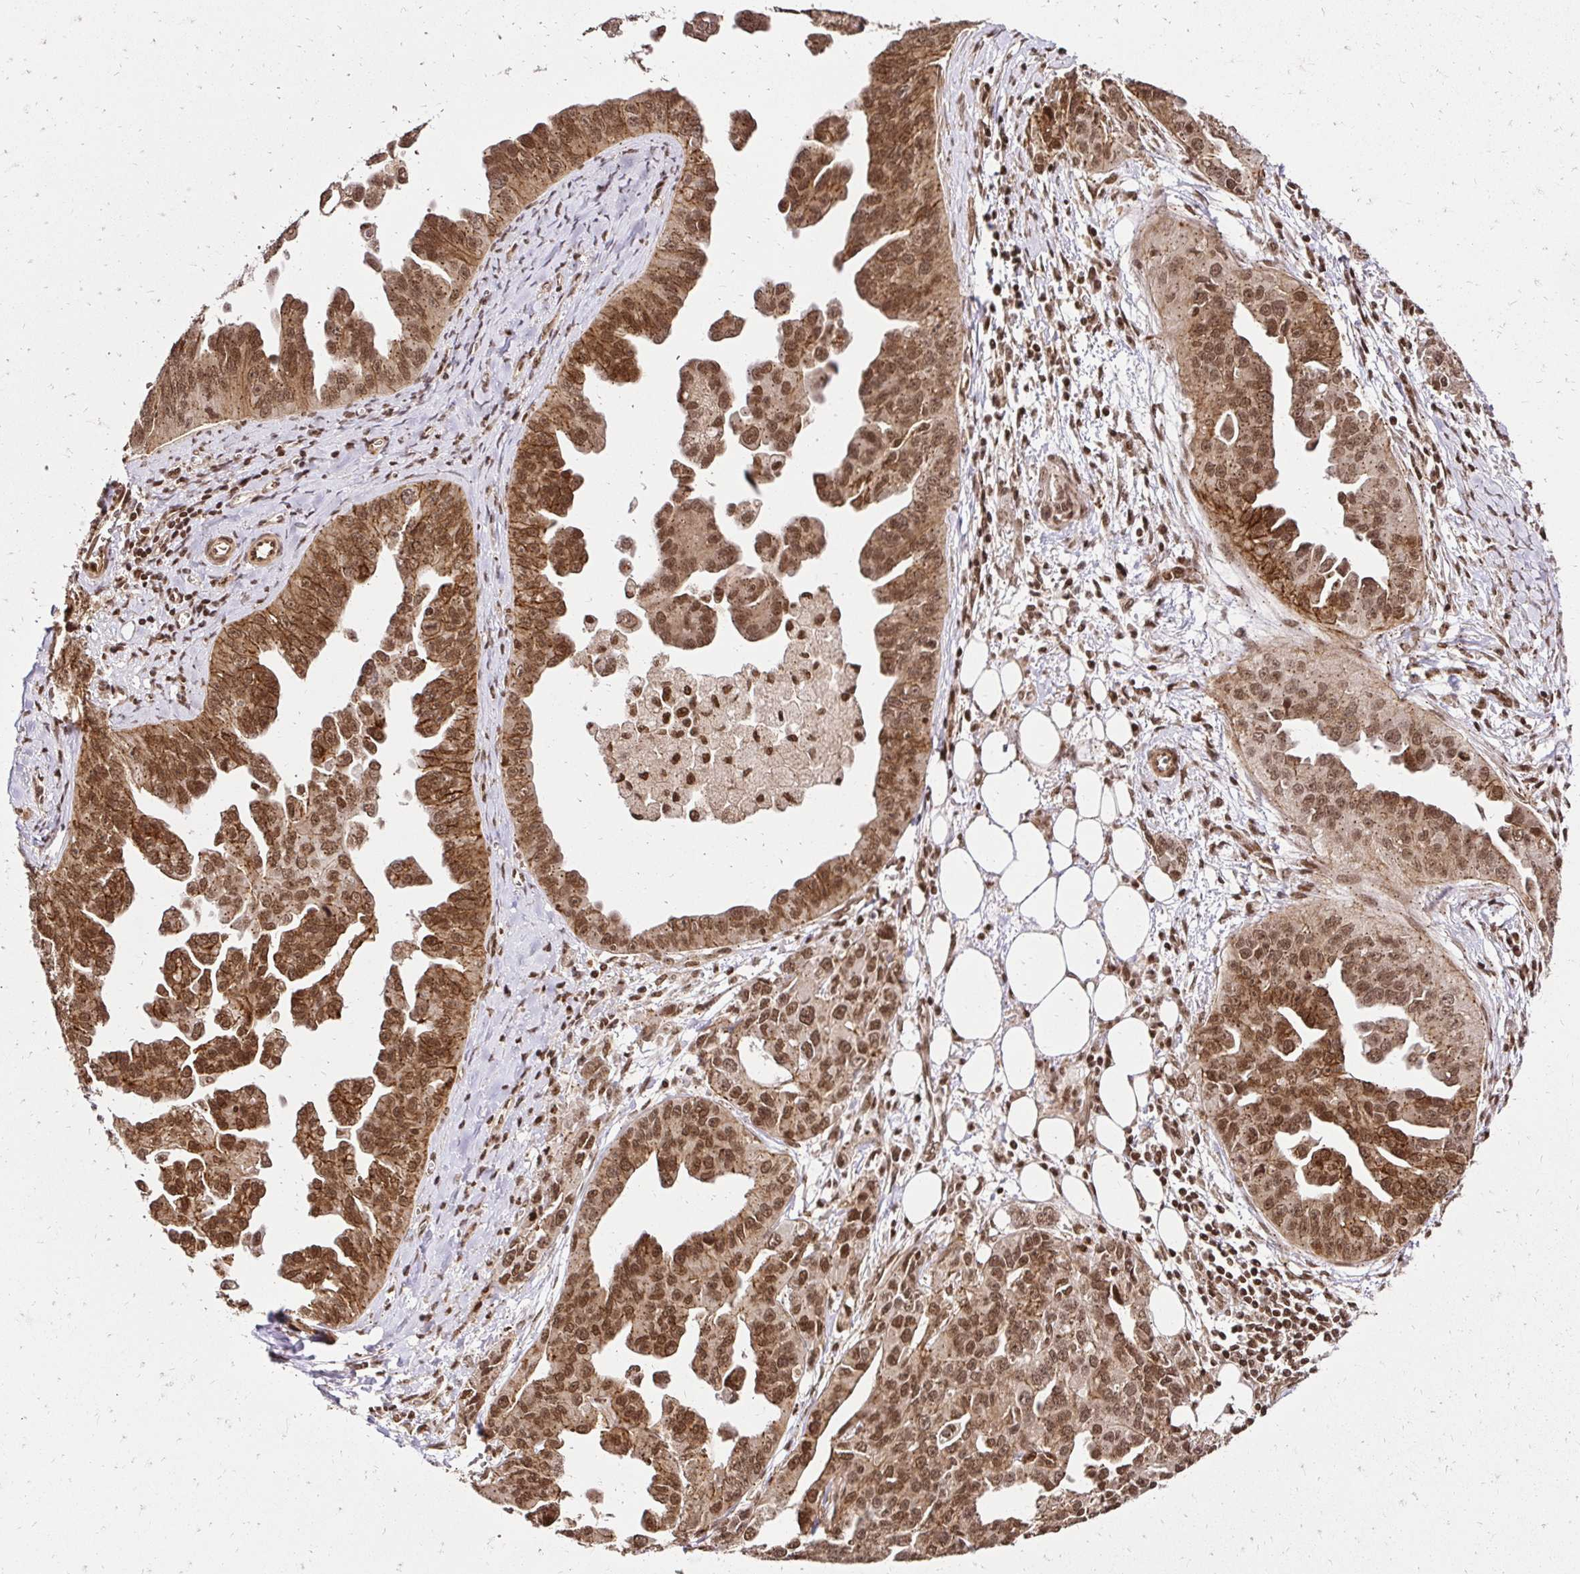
{"staining": {"intensity": "moderate", "quantity": ">75%", "location": "cytoplasmic/membranous,nuclear"}, "tissue": "ovarian cancer", "cell_type": "Tumor cells", "image_type": "cancer", "snomed": [{"axis": "morphology", "description": "Cystadenocarcinoma, serous, NOS"}, {"axis": "topography", "description": "Ovary"}], "caption": "This is a photomicrograph of IHC staining of serous cystadenocarcinoma (ovarian), which shows moderate staining in the cytoplasmic/membranous and nuclear of tumor cells.", "gene": "GLYR1", "patient": {"sex": "female", "age": 75}}